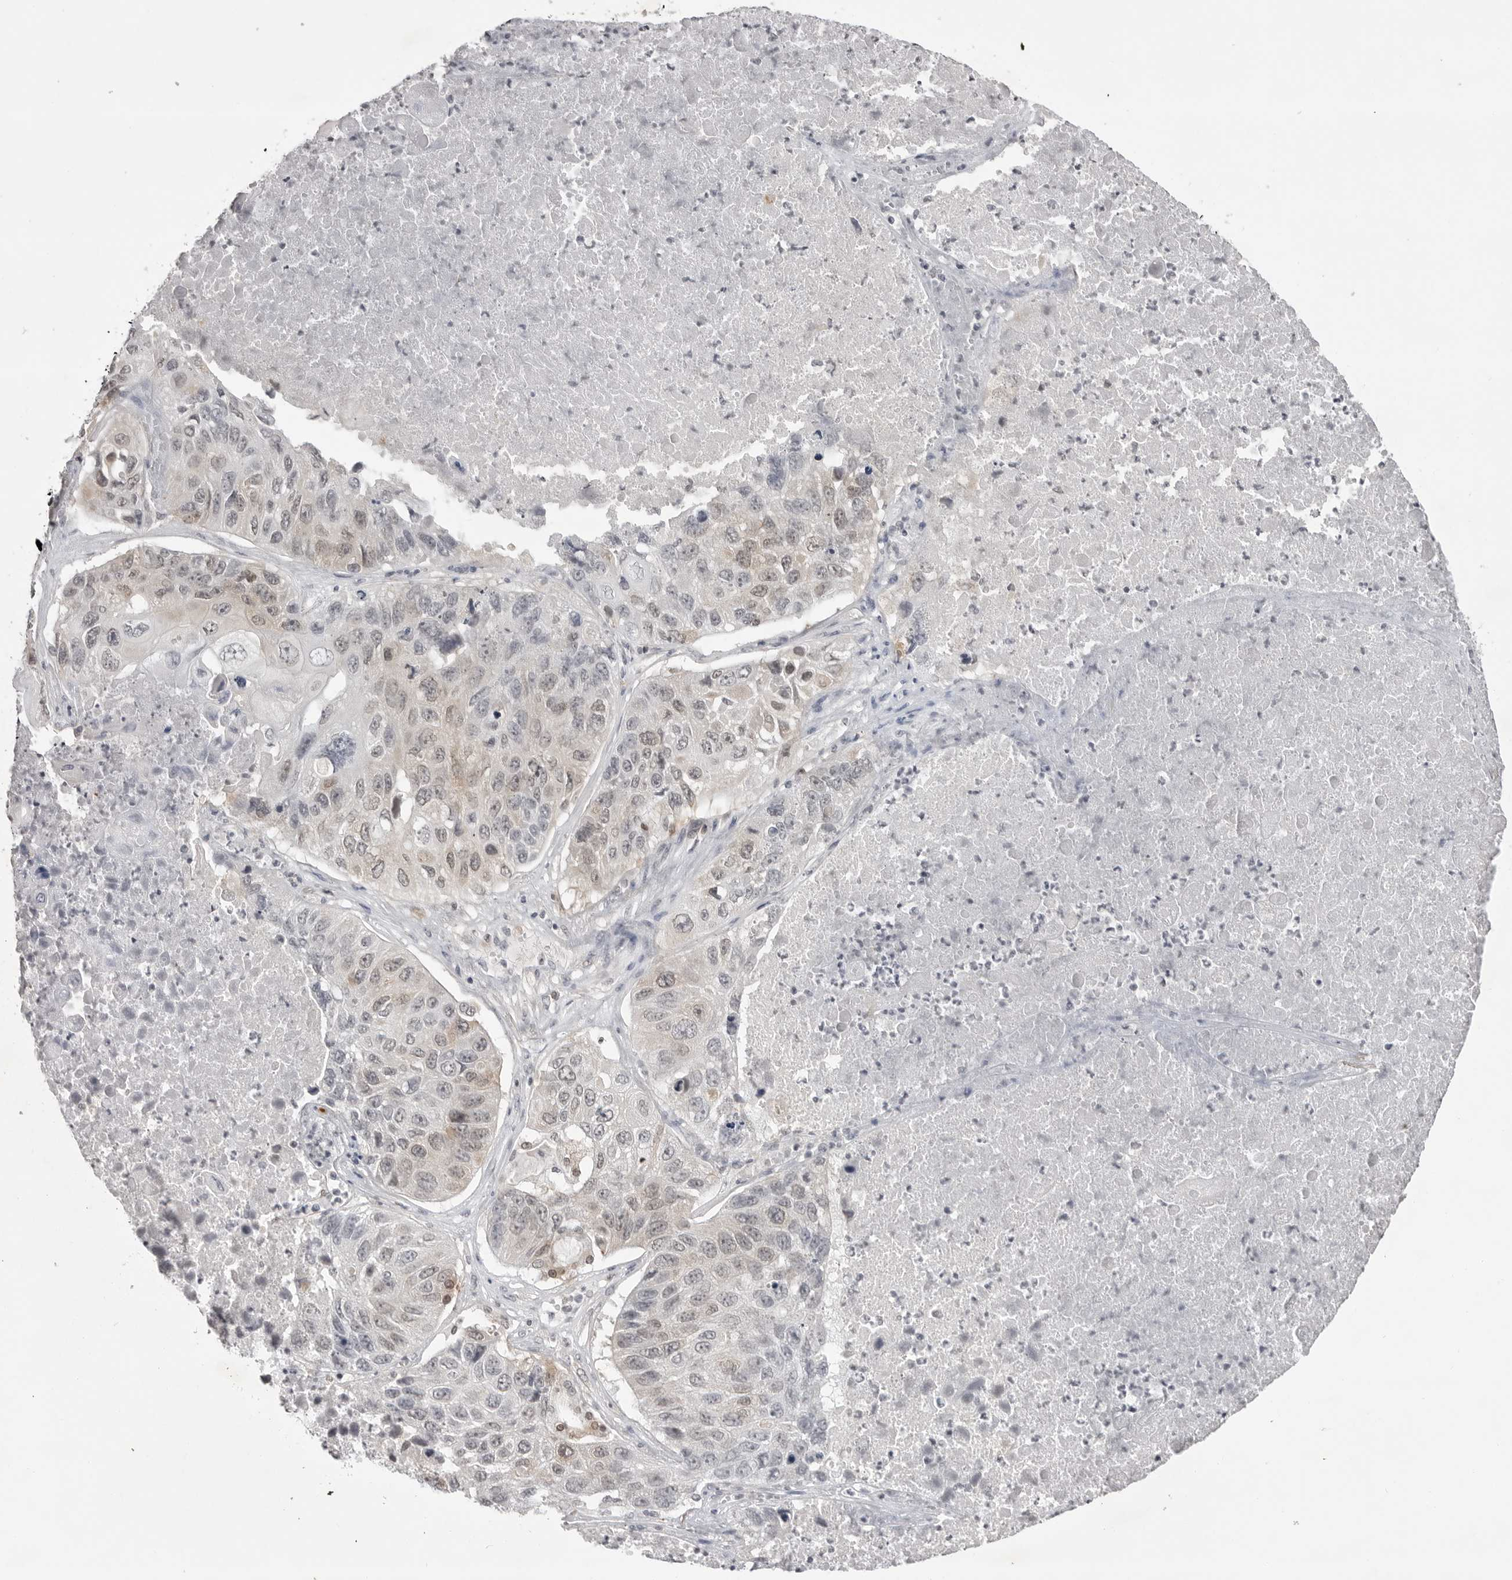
{"staining": {"intensity": "weak", "quantity": "25%-75%", "location": "cytoplasmic/membranous"}, "tissue": "lung cancer", "cell_type": "Tumor cells", "image_type": "cancer", "snomed": [{"axis": "morphology", "description": "Squamous cell carcinoma, NOS"}, {"axis": "topography", "description": "Lung"}], "caption": "The micrograph displays a brown stain indicating the presence of a protein in the cytoplasmic/membranous of tumor cells in lung cancer.", "gene": "RRM1", "patient": {"sex": "male", "age": 61}}